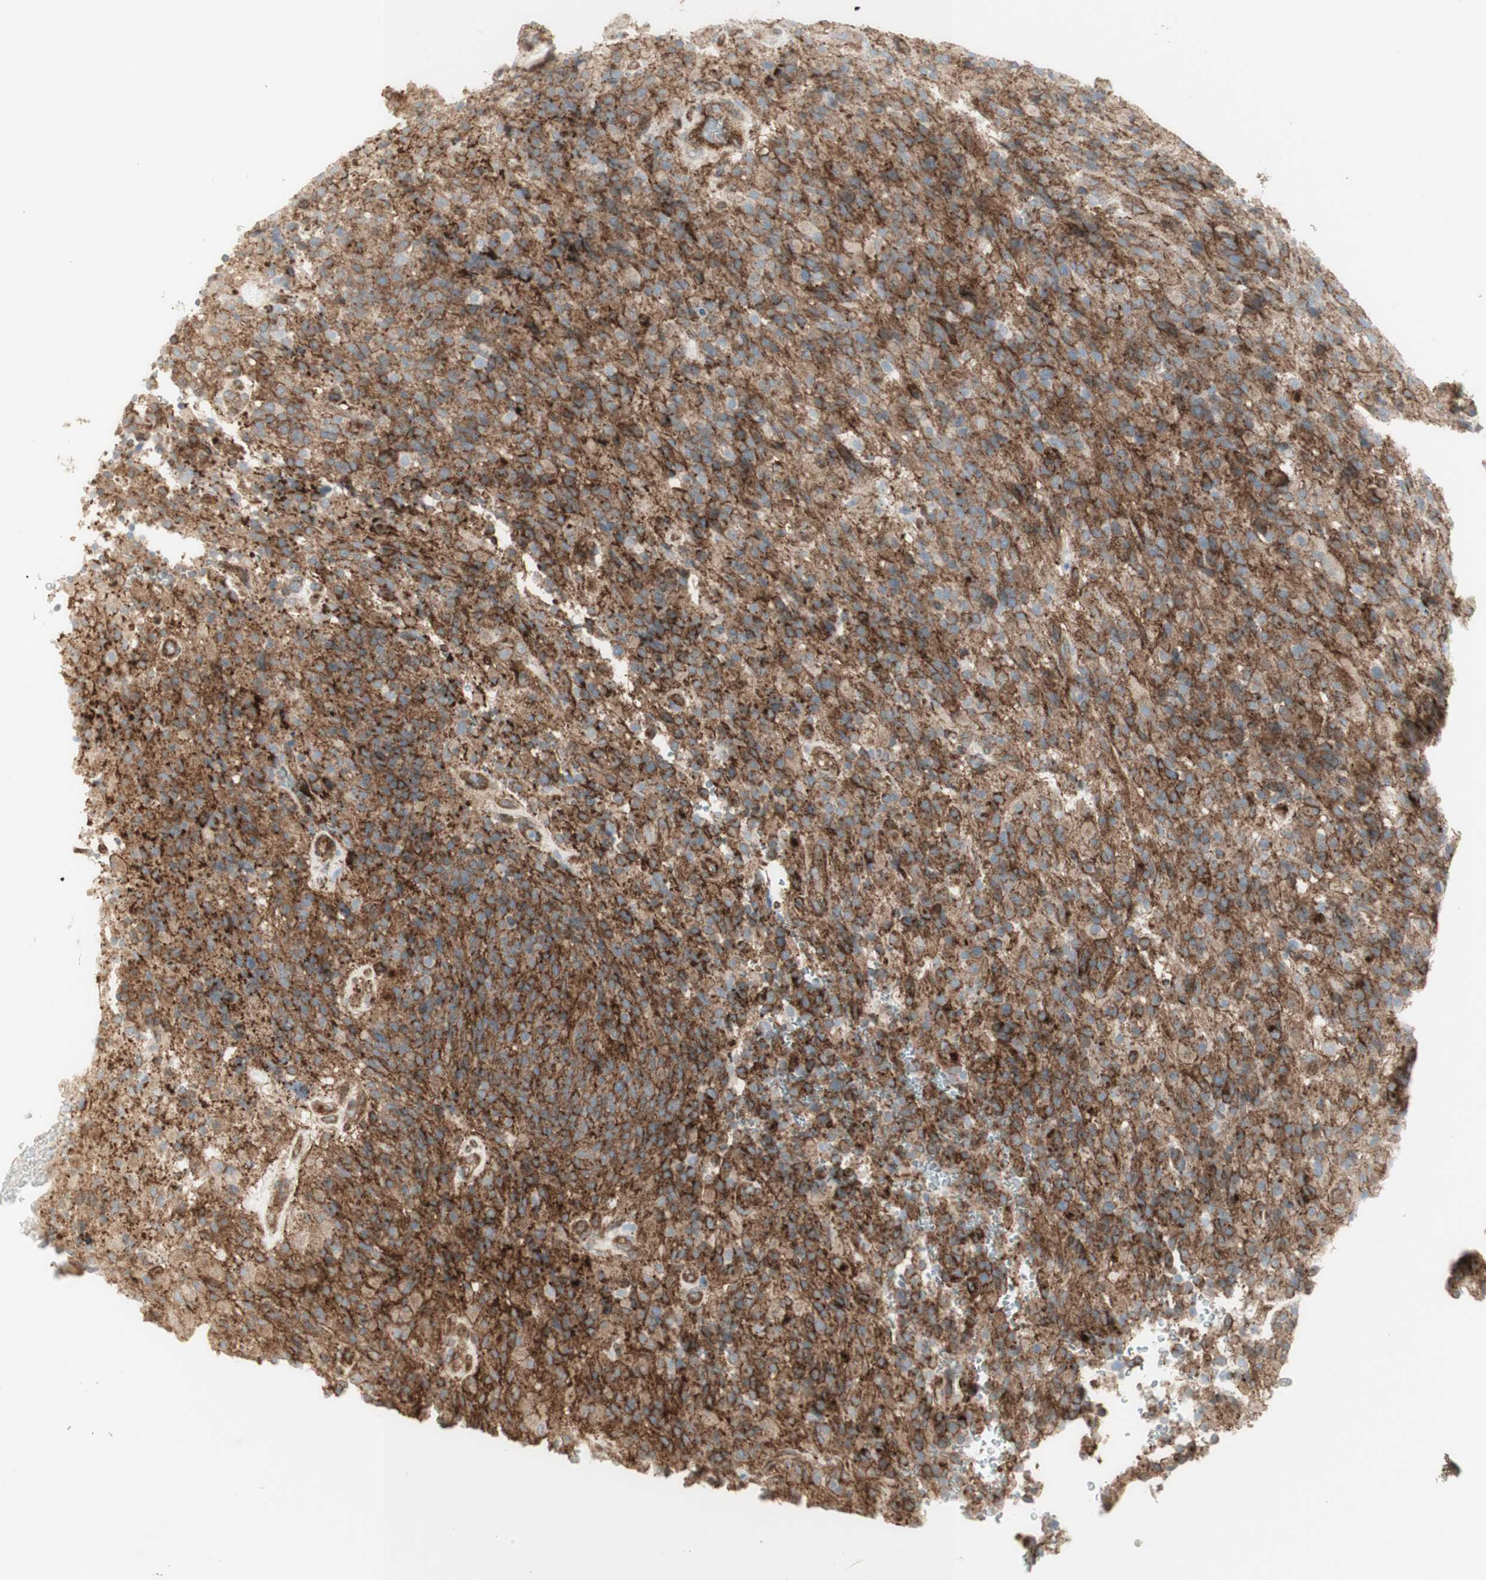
{"staining": {"intensity": "moderate", "quantity": ">75%", "location": "cytoplasmic/membranous"}, "tissue": "glioma", "cell_type": "Tumor cells", "image_type": "cancer", "snomed": [{"axis": "morphology", "description": "Glioma, malignant, High grade"}, {"axis": "topography", "description": "Brain"}], "caption": "Immunohistochemistry micrograph of human glioma stained for a protein (brown), which reveals medium levels of moderate cytoplasmic/membranous positivity in approximately >75% of tumor cells.", "gene": "MYO6", "patient": {"sex": "male", "age": 71}}